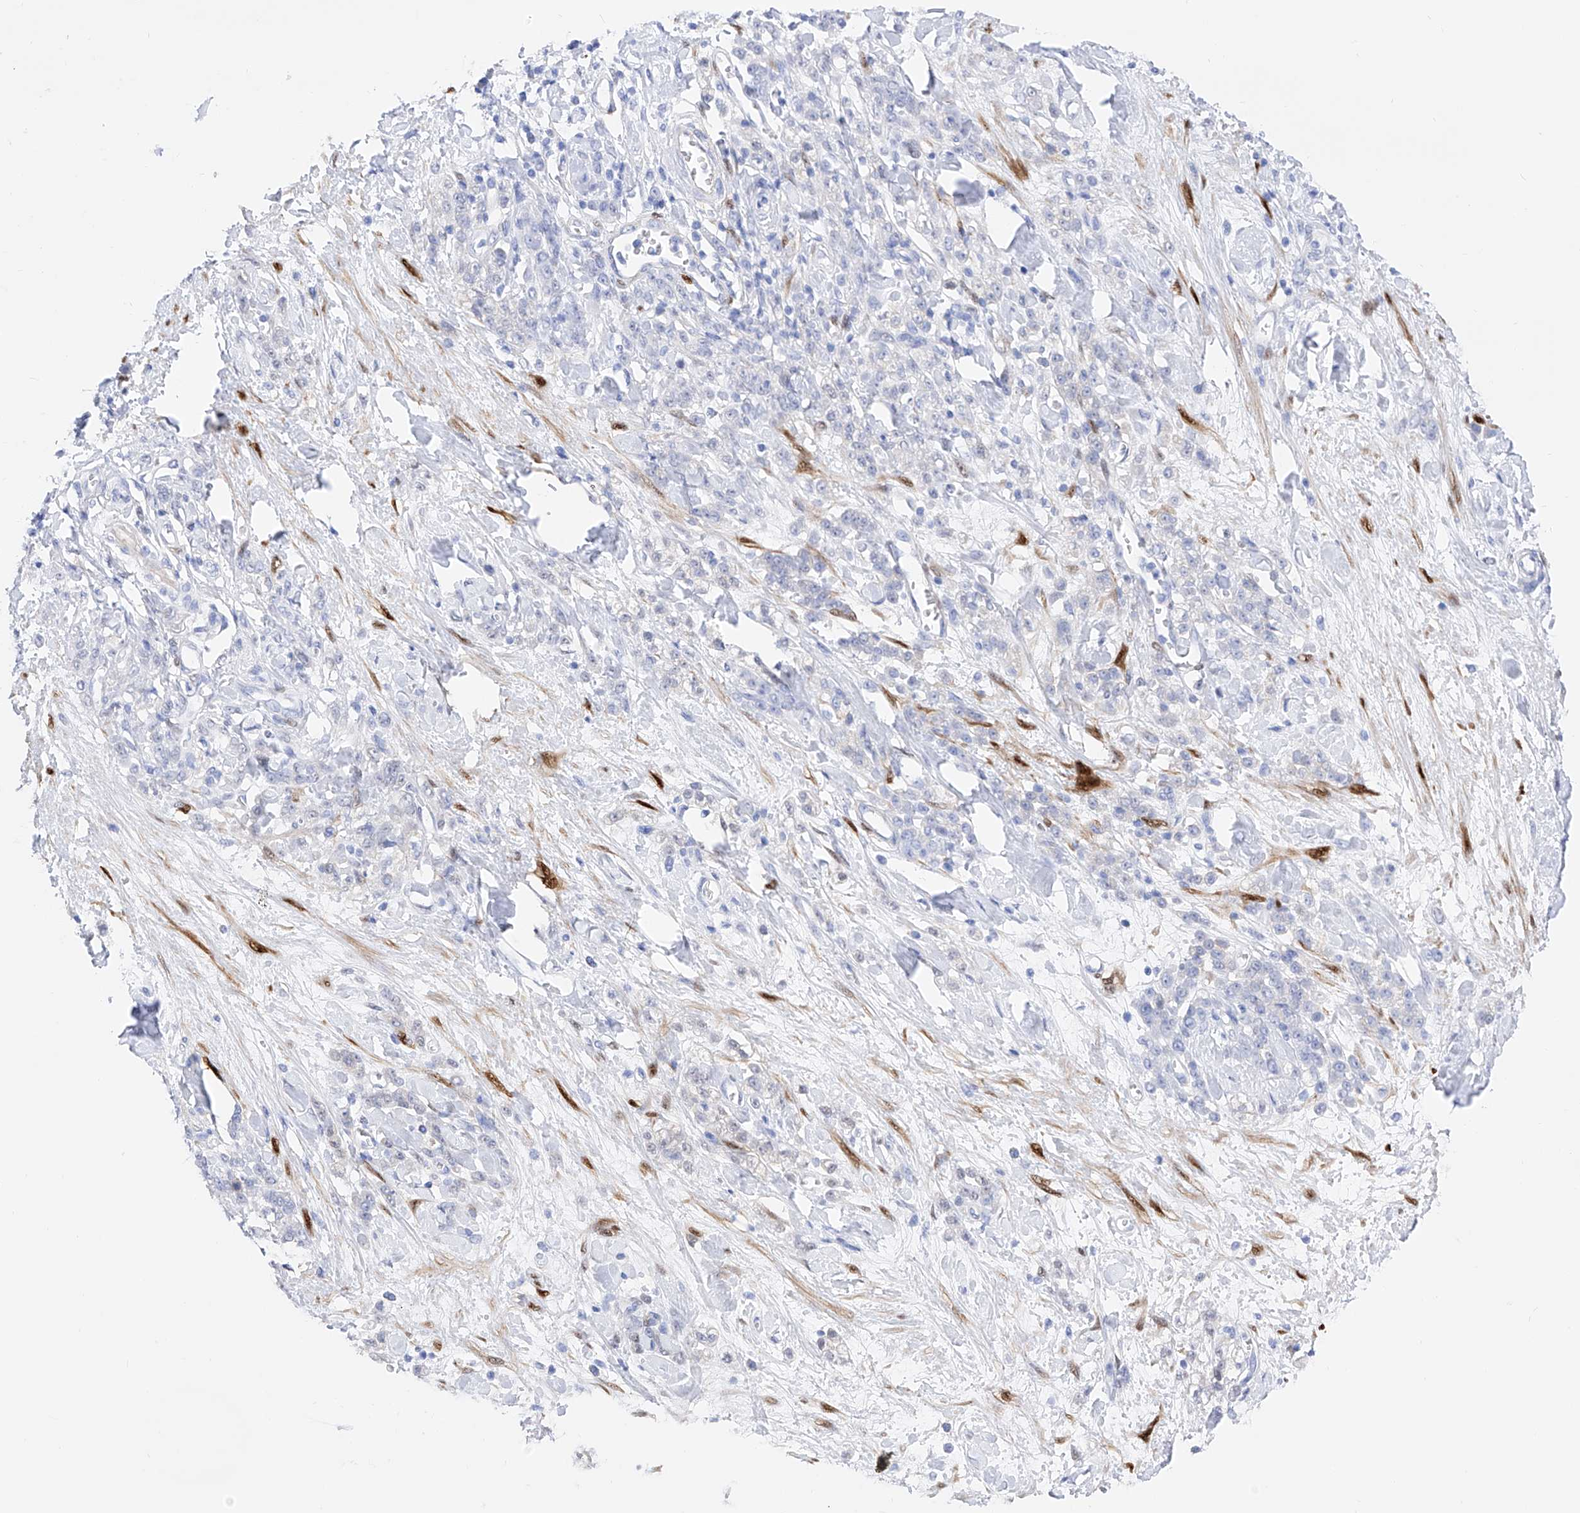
{"staining": {"intensity": "negative", "quantity": "none", "location": "none"}, "tissue": "stomach cancer", "cell_type": "Tumor cells", "image_type": "cancer", "snomed": [{"axis": "morphology", "description": "Normal tissue, NOS"}, {"axis": "morphology", "description": "Adenocarcinoma, NOS"}, {"axis": "topography", "description": "Stomach"}], "caption": "An immunohistochemistry (IHC) histopathology image of stomach adenocarcinoma is shown. There is no staining in tumor cells of stomach adenocarcinoma. (Immunohistochemistry (ihc), brightfield microscopy, high magnification).", "gene": "TRPC7", "patient": {"sex": "male", "age": 82}}